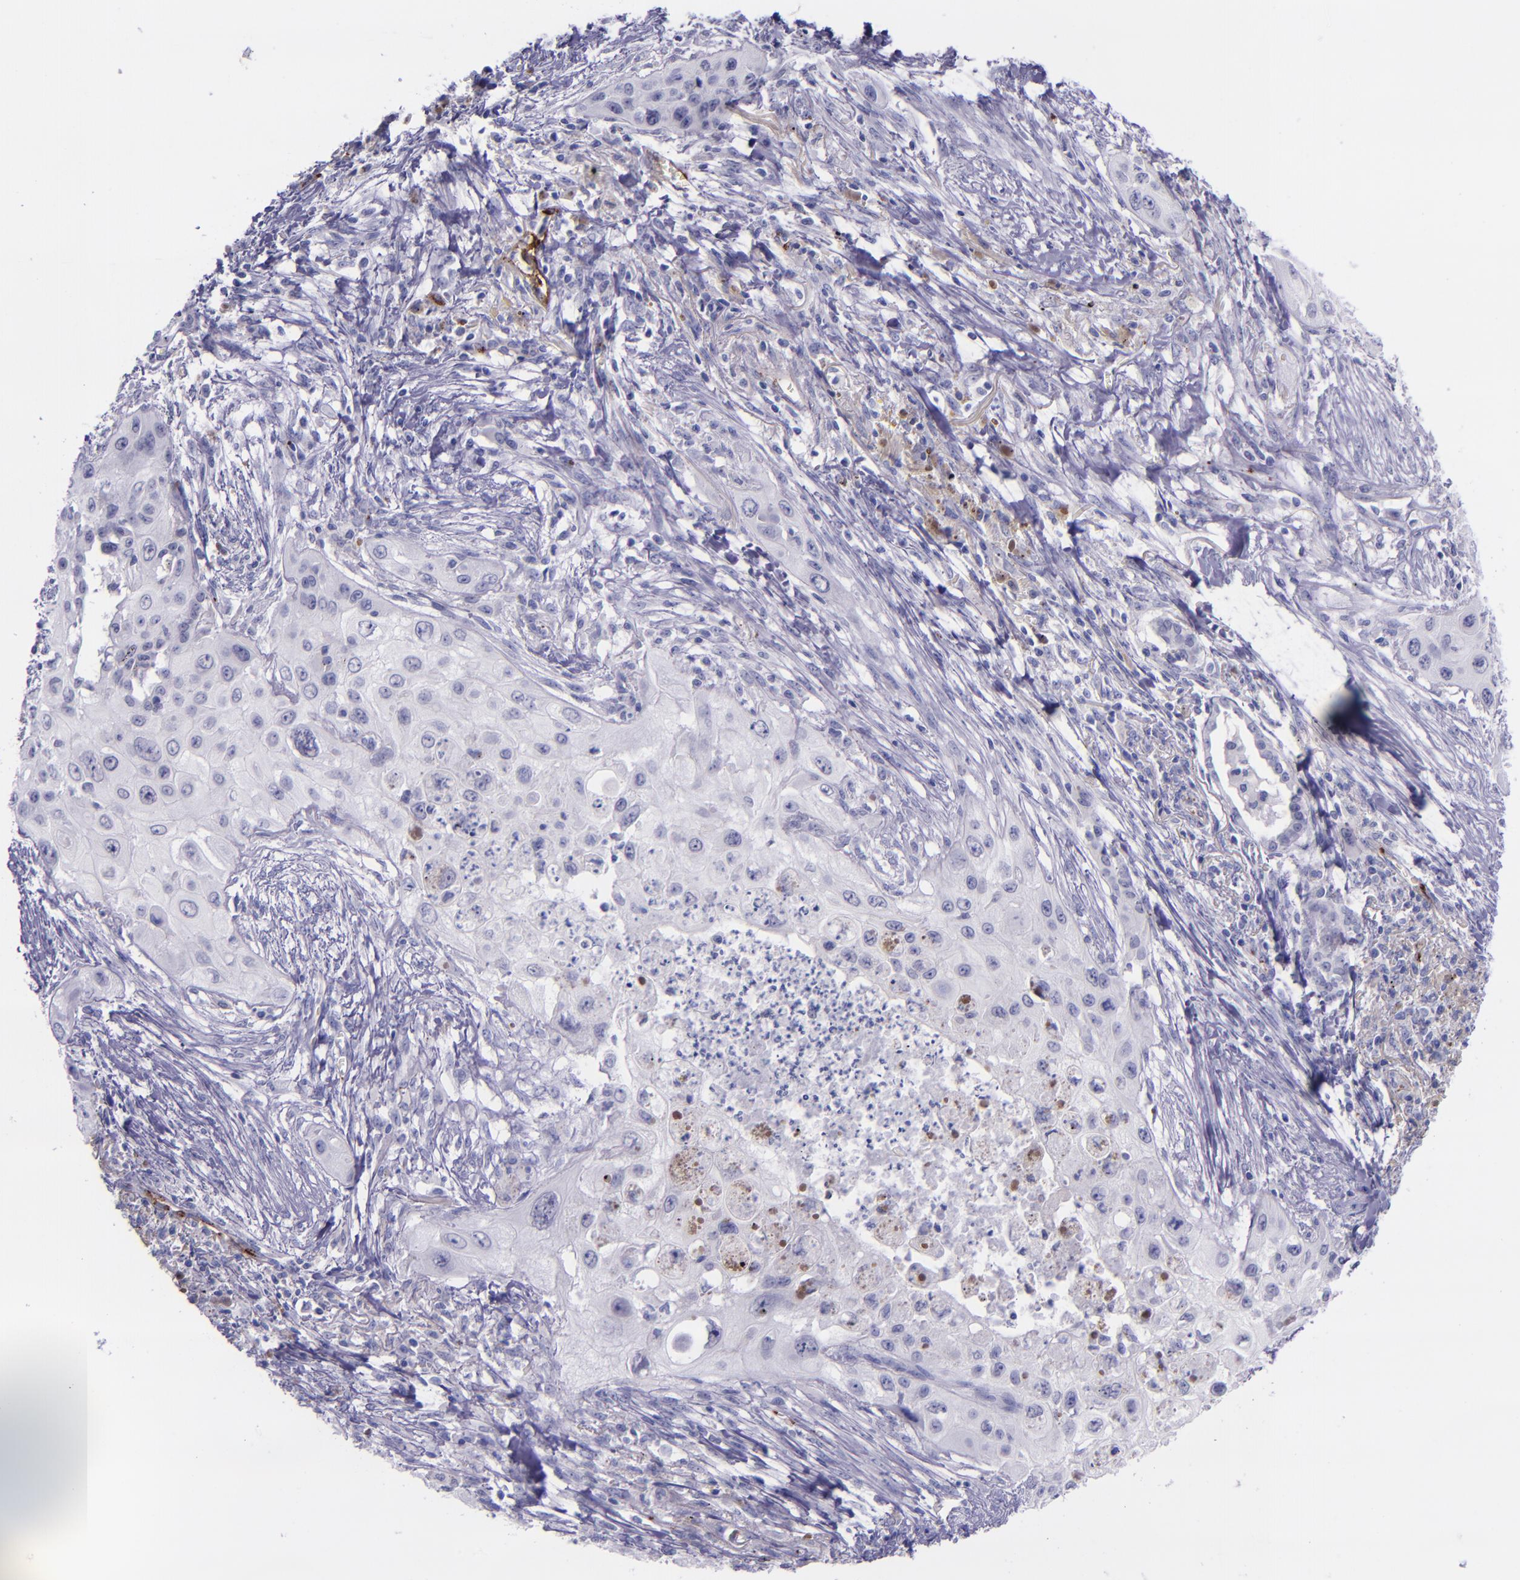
{"staining": {"intensity": "negative", "quantity": "none", "location": "none"}, "tissue": "lung cancer", "cell_type": "Tumor cells", "image_type": "cancer", "snomed": [{"axis": "morphology", "description": "Squamous cell carcinoma, NOS"}, {"axis": "topography", "description": "Lung"}], "caption": "This is an immunohistochemistry image of lung cancer (squamous cell carcinoma). There is no positivity in tumor cells.", "gene": "SELE", "patient": {"sex": "male", "age": 71}}